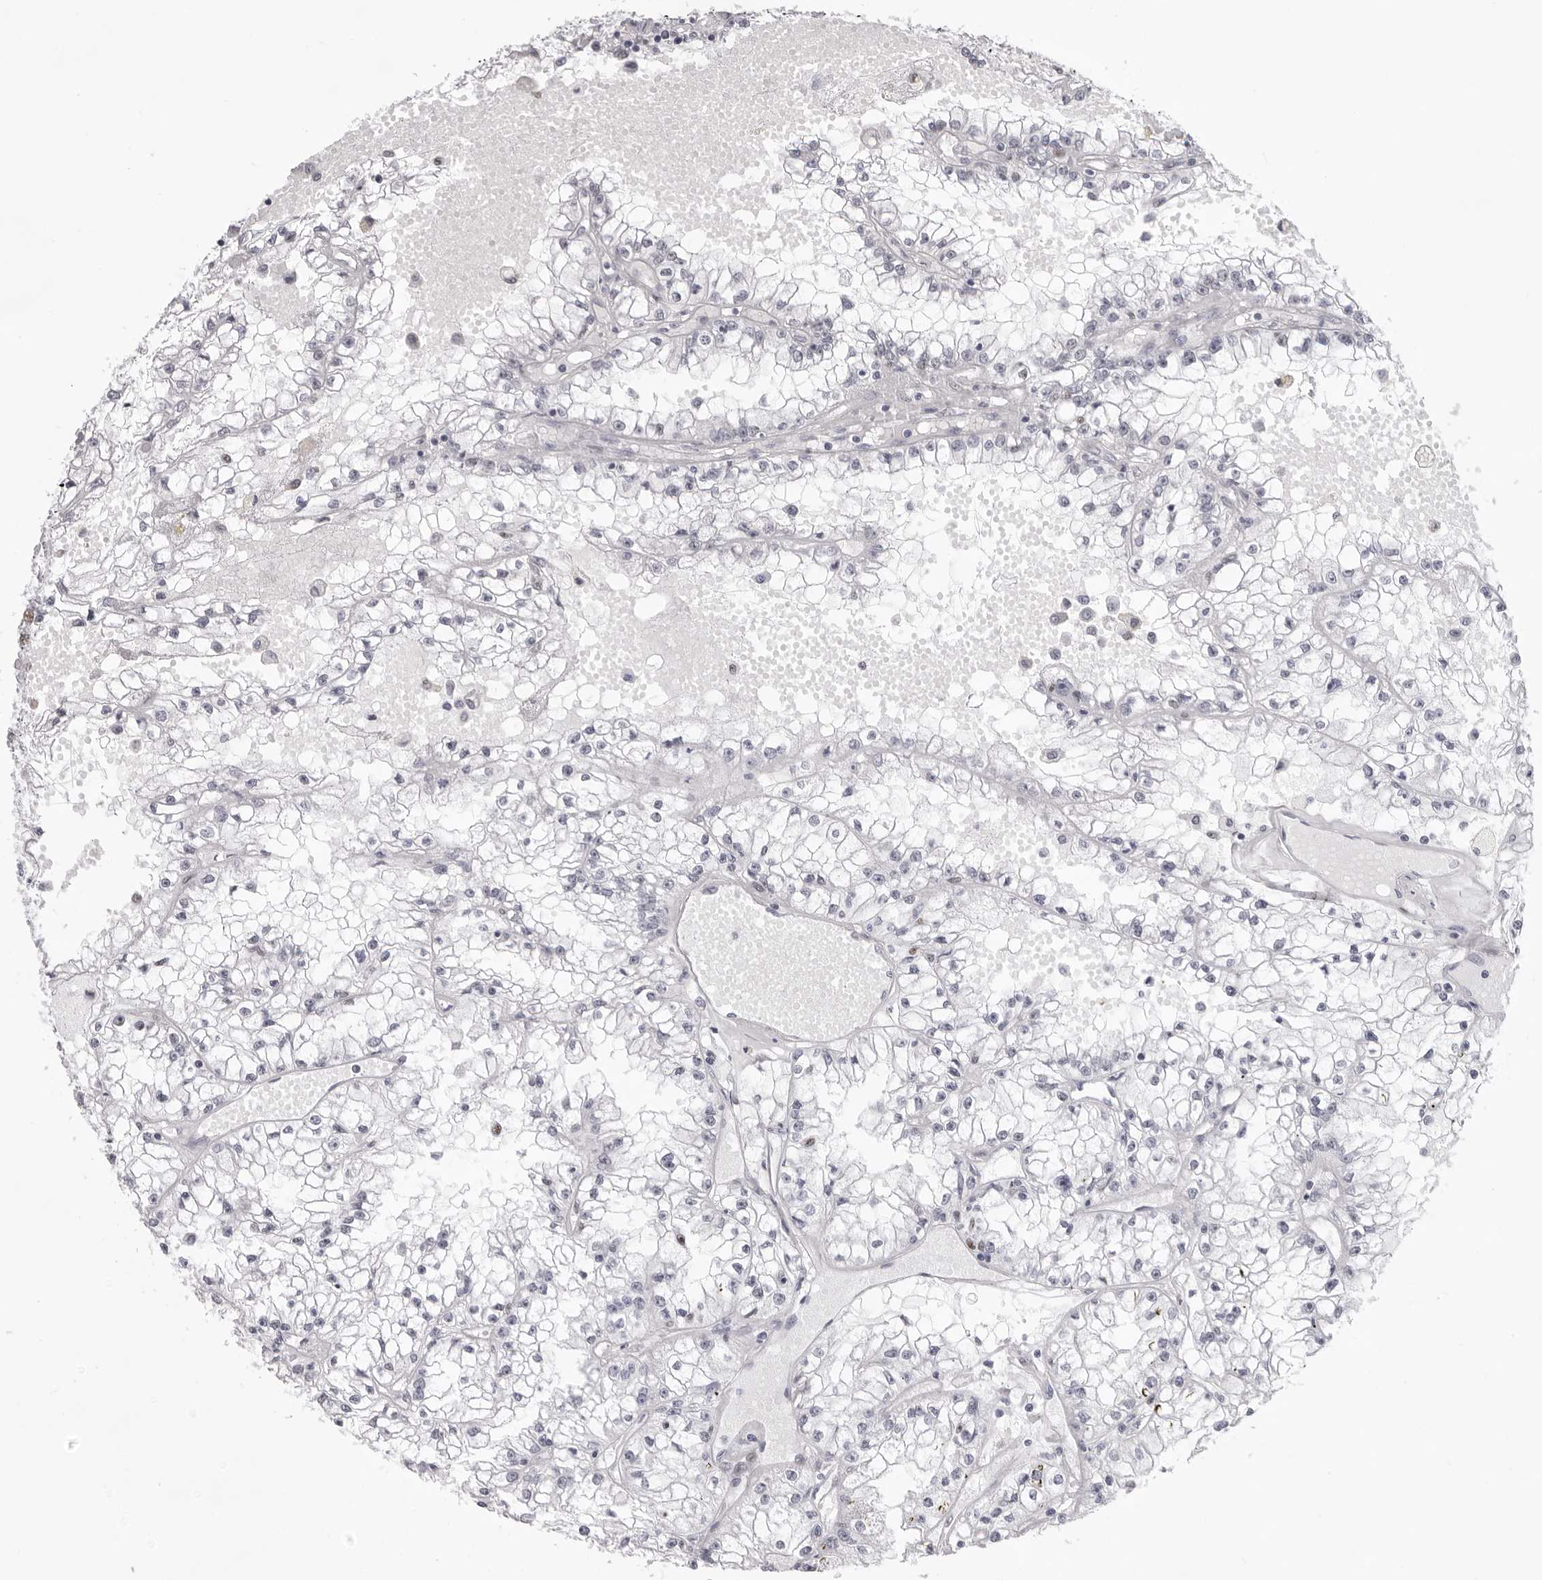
{"staining": {"intensity": "negative", "quantity": "none", "location": "none"}, "tissue": "renal cancer", "cell_type": "Tumor cells", "image_type": "cancer", "snomed": [{"axis": "morphology", "description": "Adenocarcinoma, NOS"}, {"axis": "topography", "description": "Kidney"}], "caption": "This image is of adenocarcinoma (renal) stained with immunohistochemistry to label a protein in brown with the nuclei are counter-stained blue. There is no positivity in tumor cells.", "gene": "IRF2BP2", "patient": {"sex": "male", "age": 56}}